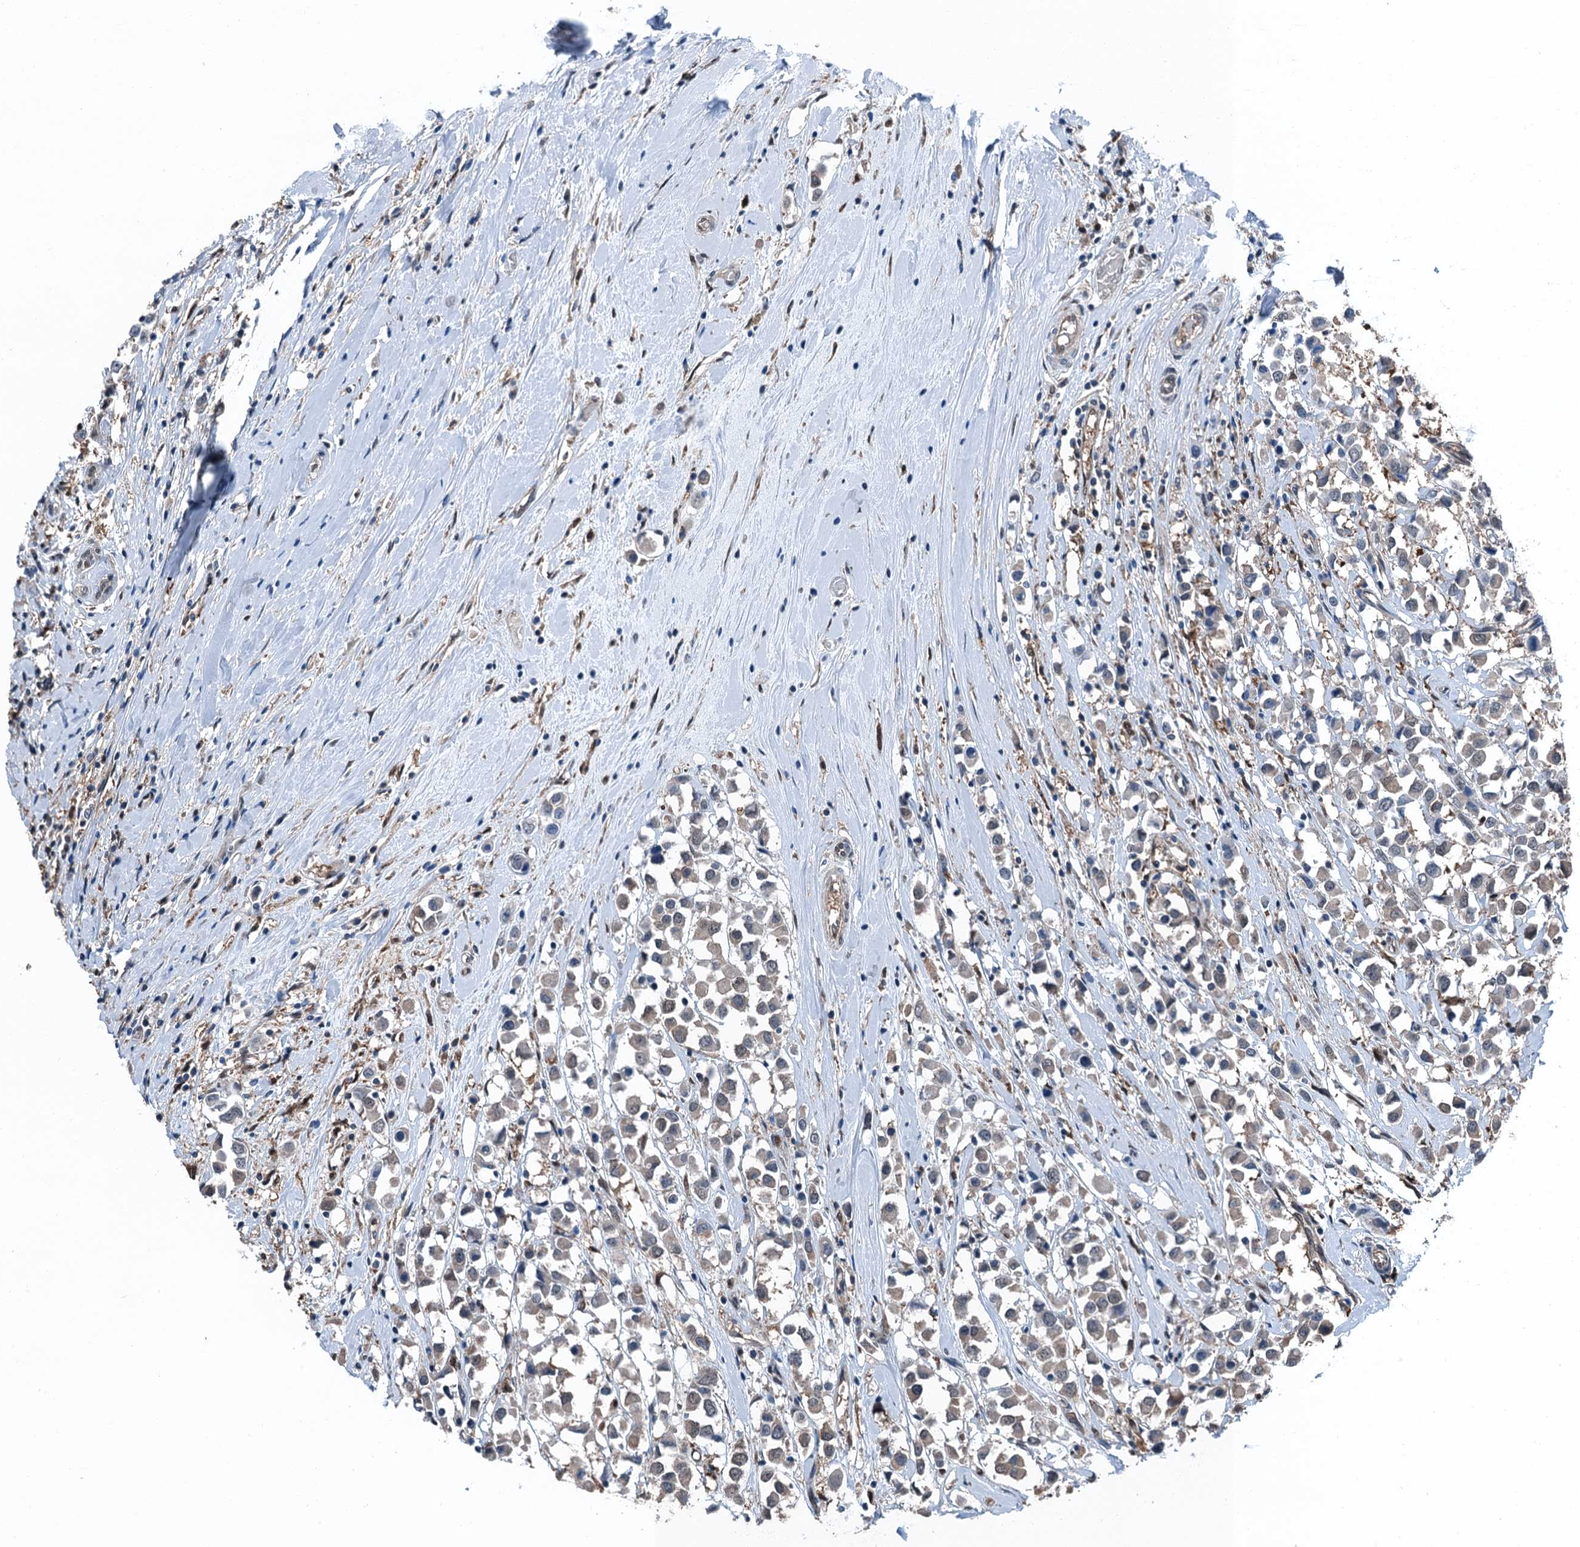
{"staining": {"intensity": "negative", "quantity": "none", "location": "none"}, "tissue": "breast cancer", "cell_type": "Tumor cells", "image_type": "cancer", "snomed": [{"axis": "morphology", "description": "Duct carcinoma"}, {"axis": "topography", "description": "Breast"}], "caption": "Tumor cells are negative for protein expression in human invasive ductal carcinoma (breast). The staining is performed using DAB brown chromogen with nuclei counter-stained in using hematoxylin.", "gene": "RNH1", "patient": {"sex": "female", "age": 61}}